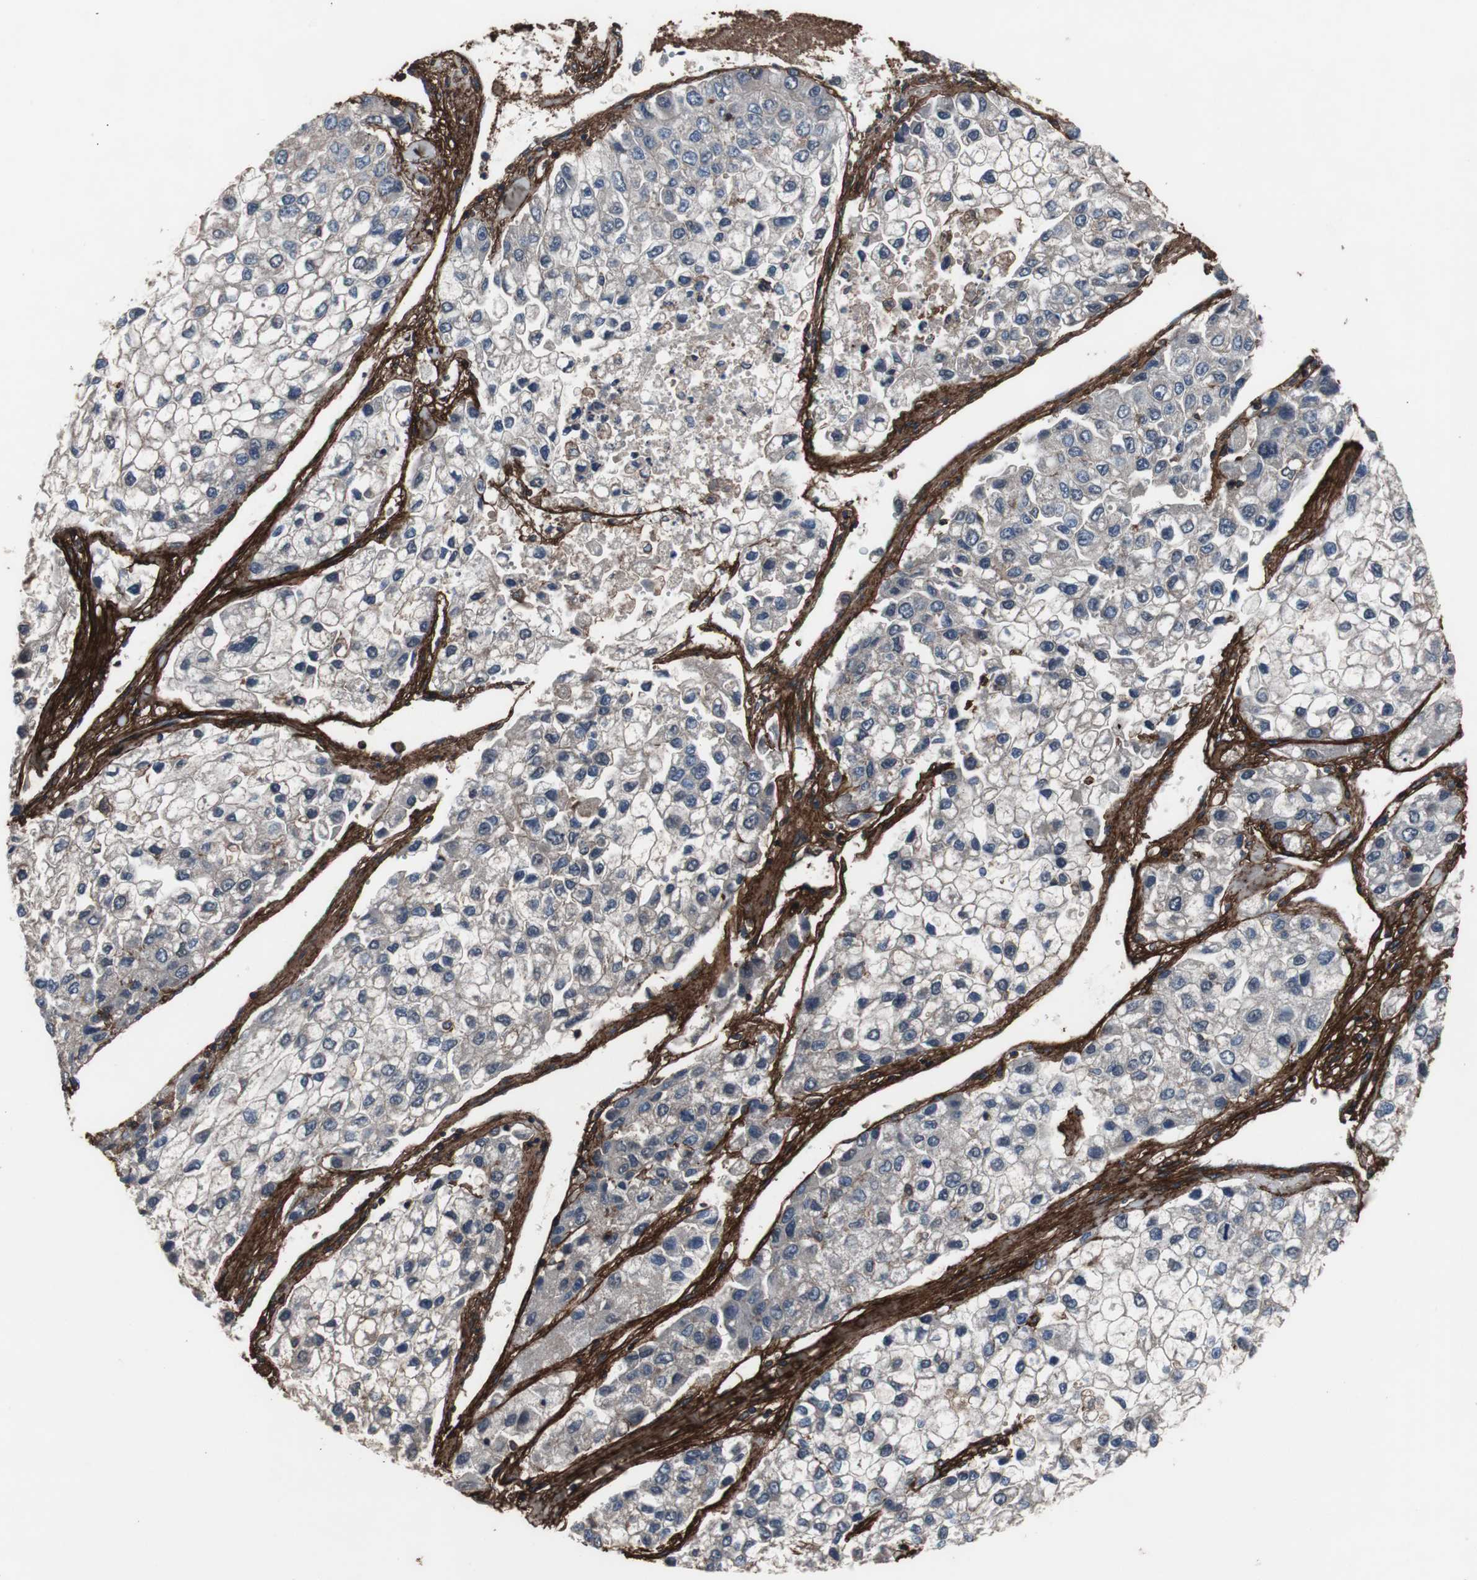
{"staining": {"intensity": "negative", "quantity": "none", "location": "none"}, "tissue": "liver cancer", "cell_type": "Tumor cells", "image_type": "cancer", "snomed": [{"axis": "morphology", "description": "Carcinoma, Hepatocellular, NOS"}, {"axis": "topography", "description": "Liver"}], "caption": "Immunohistochemistry (IHC) image of neoplastic tissue: human liver cancer (hepatocellular carcinoma) stained with DAB (3,3'-diaminobenzidine) displays no significant protein expression in tumor cells. The staining is performed using DAB (3,3'-diaminobenzidine) brown chromogen with nuclei counter-stained in using hematoxylin.", "gene": "COL6A2", "patient": {"sex": "female", "age": 66}}